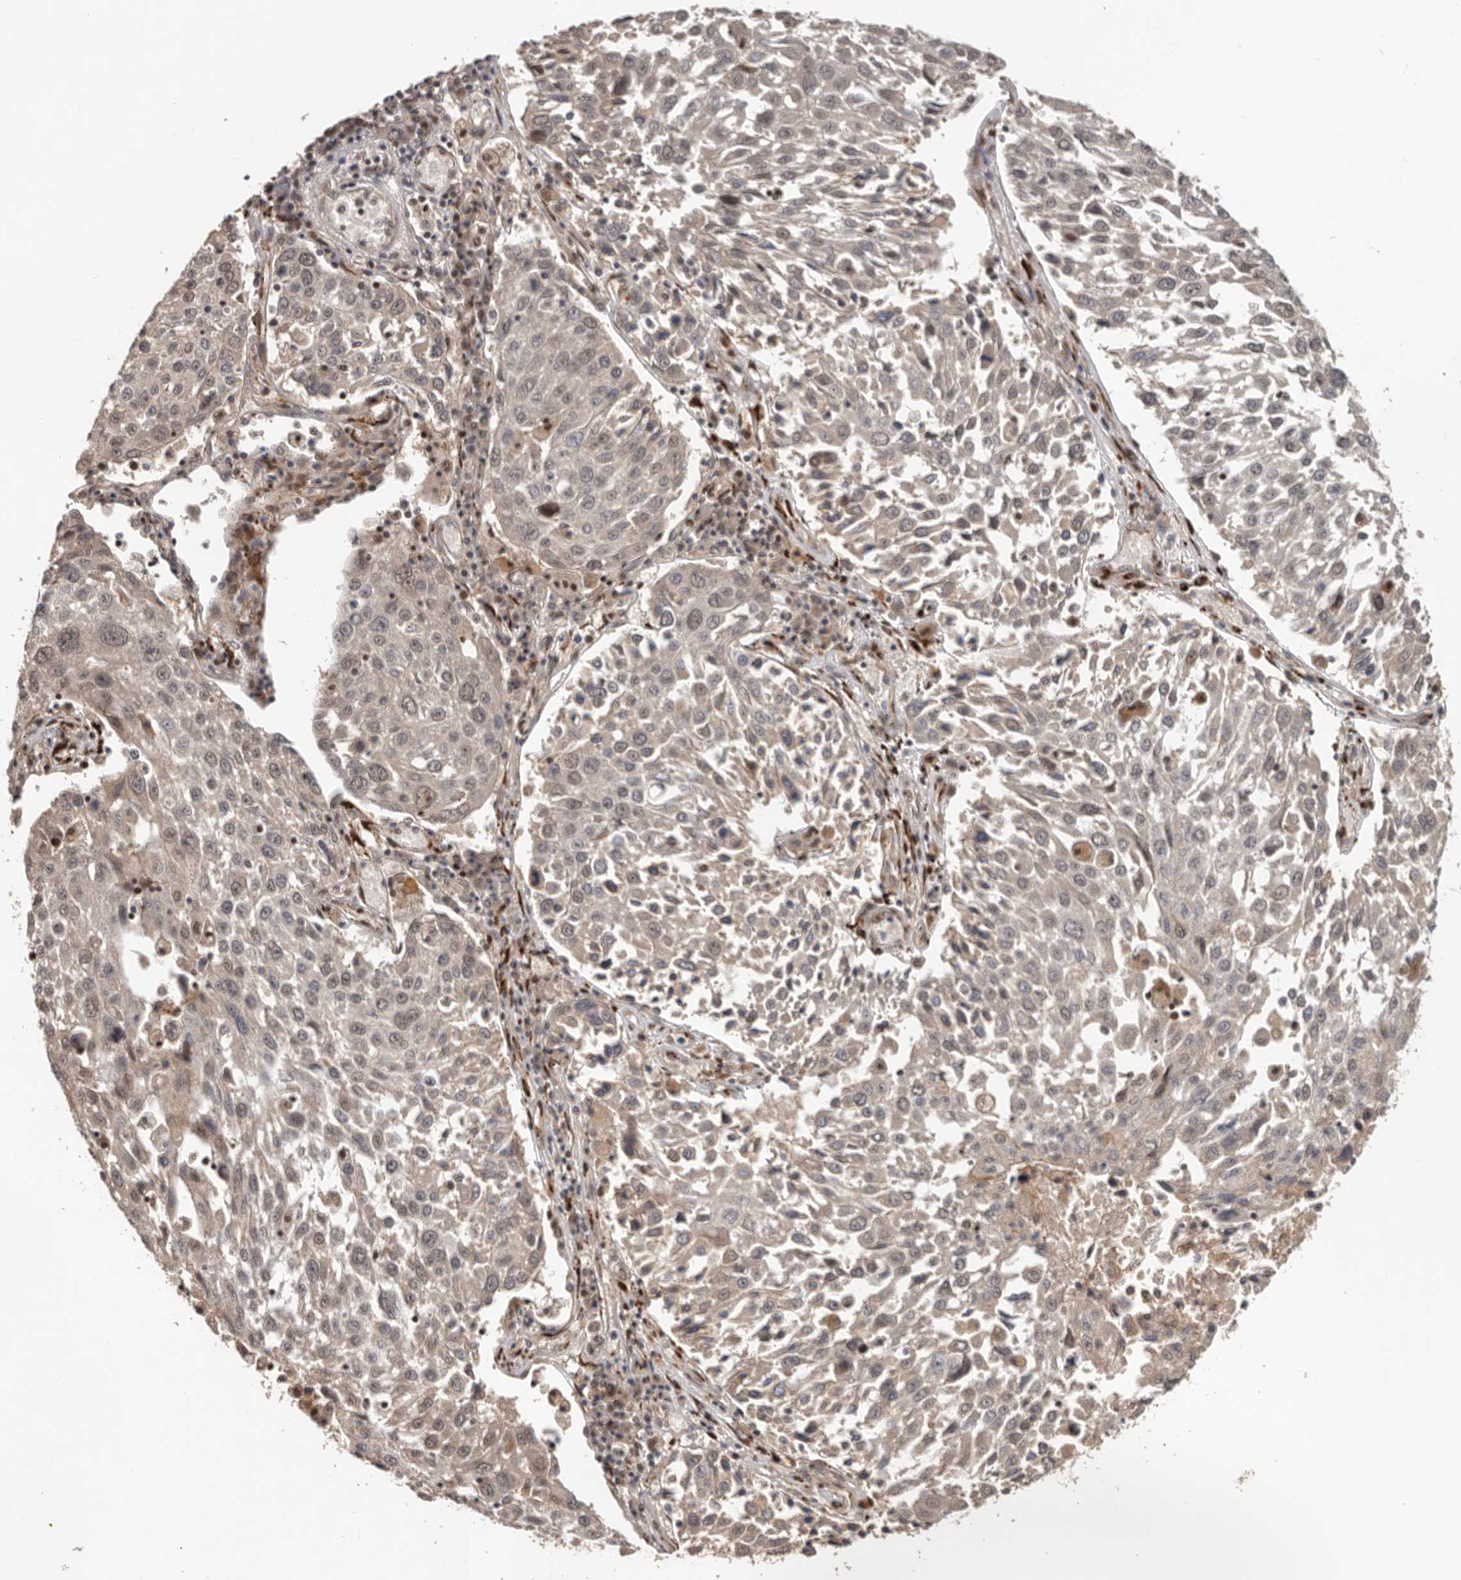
{"staining": {"intensity": "weak", "quantity": ">75%", "location": "nuclear"}, "tissue": "lung cancer", "cell_type": "Tumor cells", "image_type": "cancer", "snomed": [{"axis": "morphology", "description": "Squamous cell carcinoma, NOS"}, {"axis": "topography", "description": "Lung"}], "caption": "Immunohistochemical staining of squamous cell carcinoma (lung) displays low levels of weak nuclear protein positivity in approximately >75% of tumor cells.", "gene": "HENMT1", "patient": {"sex": "male", "age": 65}}